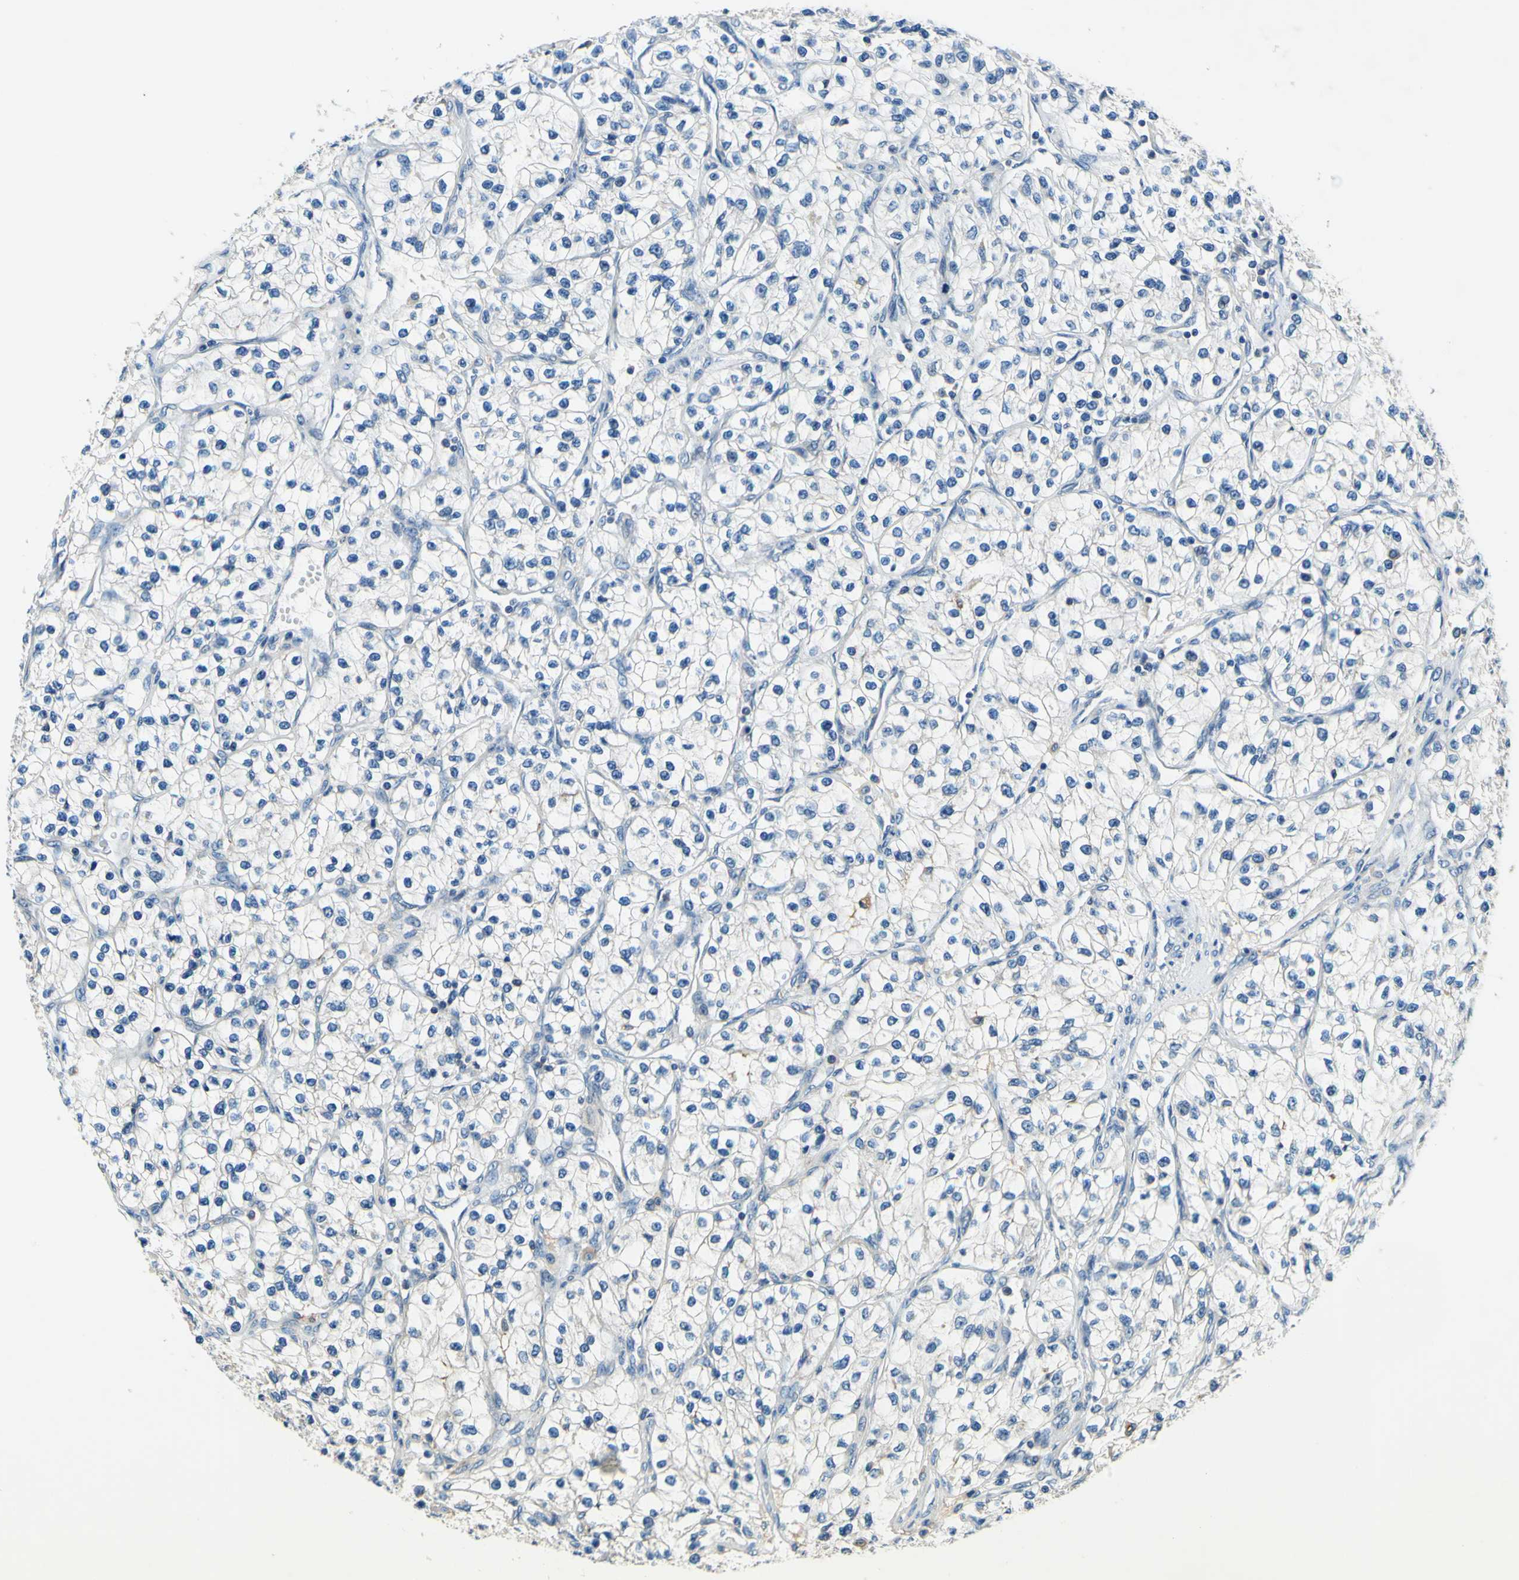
{"staining": {"intensity": "negative", "quantity": "none", "location": "none"}, "tissue": "renal cancer", "cell_type": "Tumor cells", "image_type": "cancer", "snomed": [{"axis": "morphology", "description": "Adenocarcinoma, NOS"}, {"axis": "topography", "description": "Kidney"}], "caption": "An immunohistochemistry (IHC) photomicrograph of adenocarcinoma (renal) is shown. There is no staining in tumor cells of adenocarcinoma (renal).", "gene": "PLA2G4A", "patient": {"sex": "female", "age": 57}}